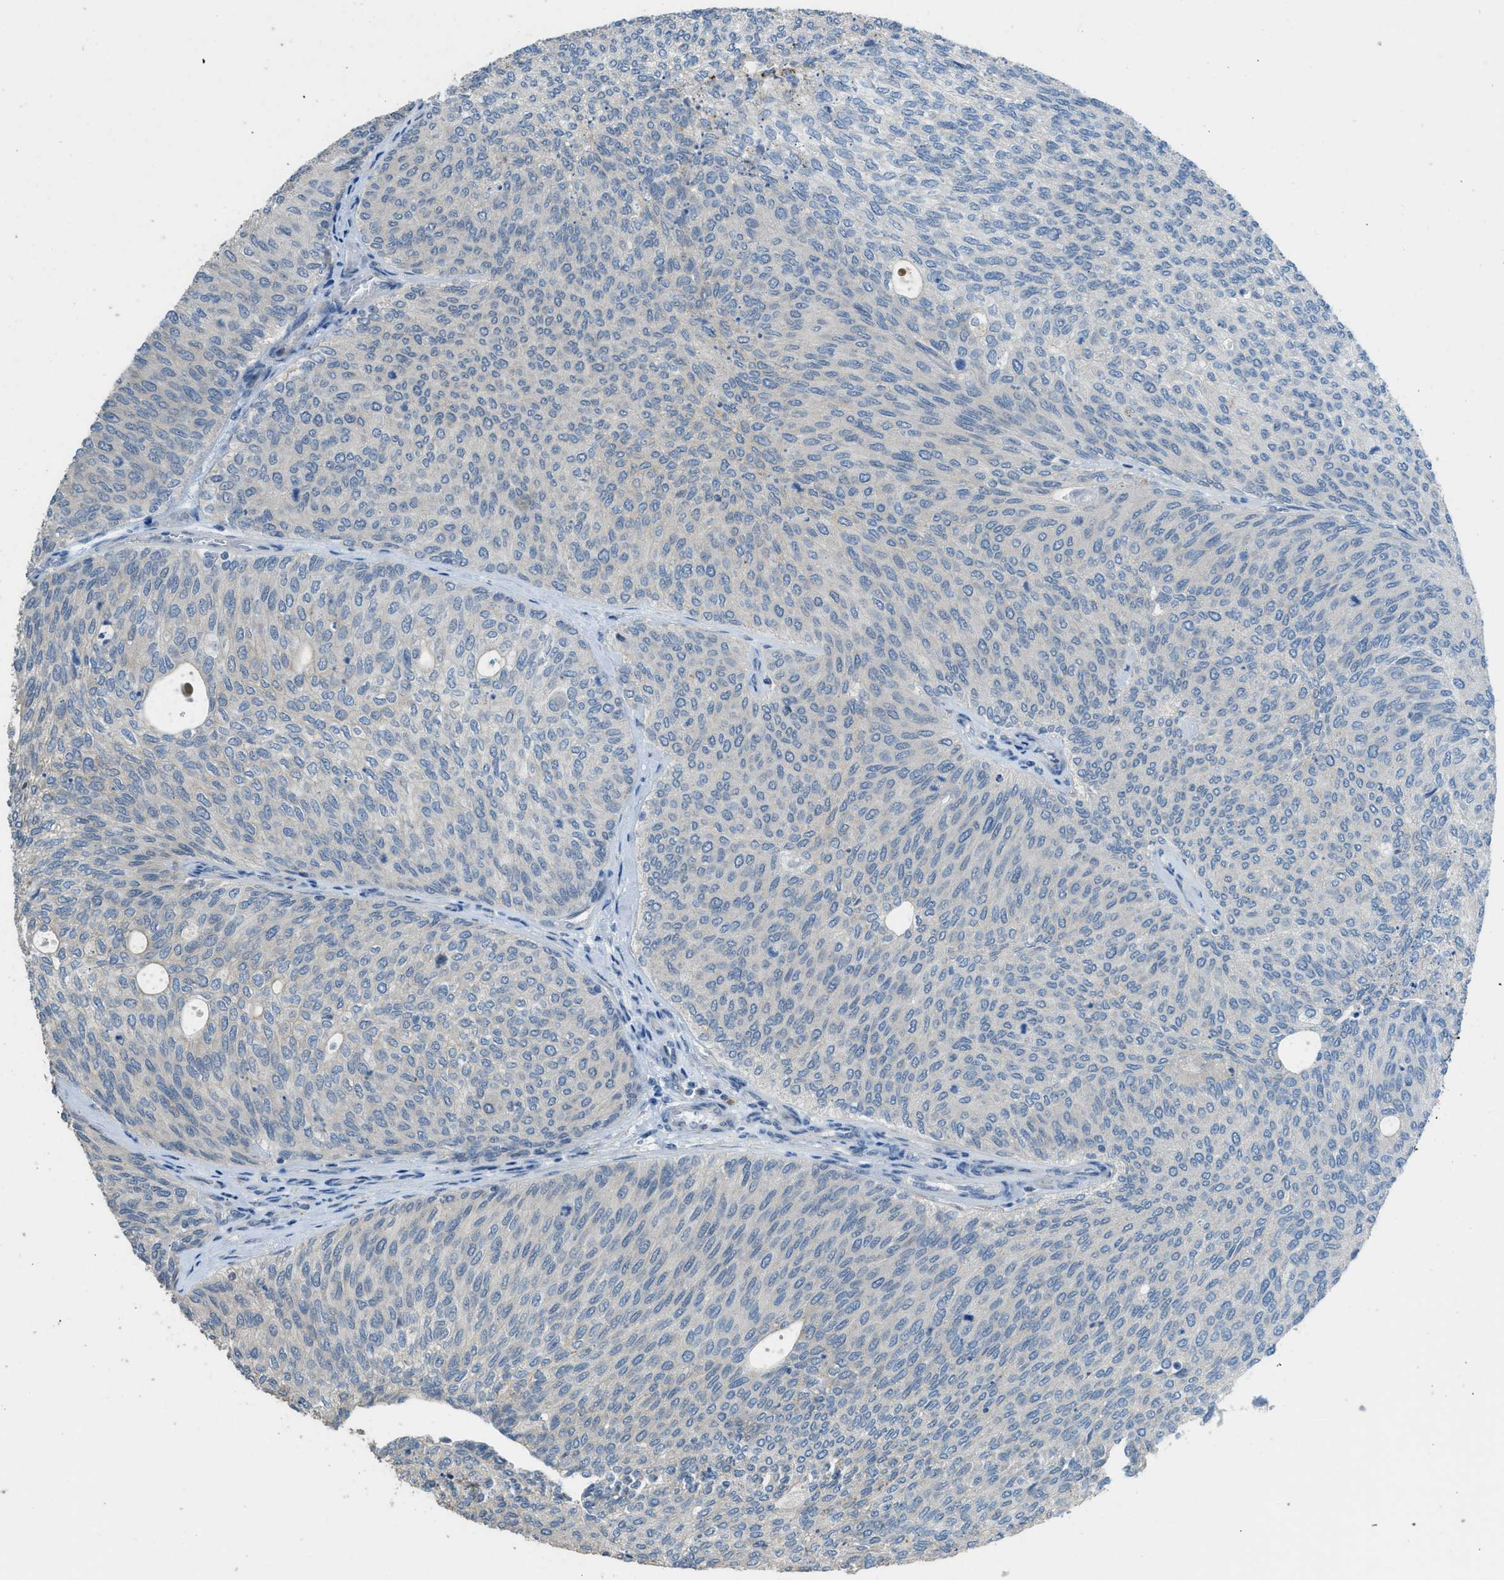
{"staining": {"intensity": "negative", "quantity": "none", "location": "none"}, "tissue": "urothelial cancer", "cell_type": "Tumor cells", "image_type": "cancer", "snomed": [{"axis": "morphology", "description": "Urothelial carcinoma, Low grade"}, {"axis": "topography", "description": "Urinary bladder"}], "caption": "Immunohistochemical staining of low-grade urothelial carcinoma shows no significant staining in tumor cells. (DAB (3,3'-diaminobenzidine) IHC visualized using brightfield microscopy, high magnification).", "gene": "TIMD4", "patient": {"sex": "female", "age": 79}}